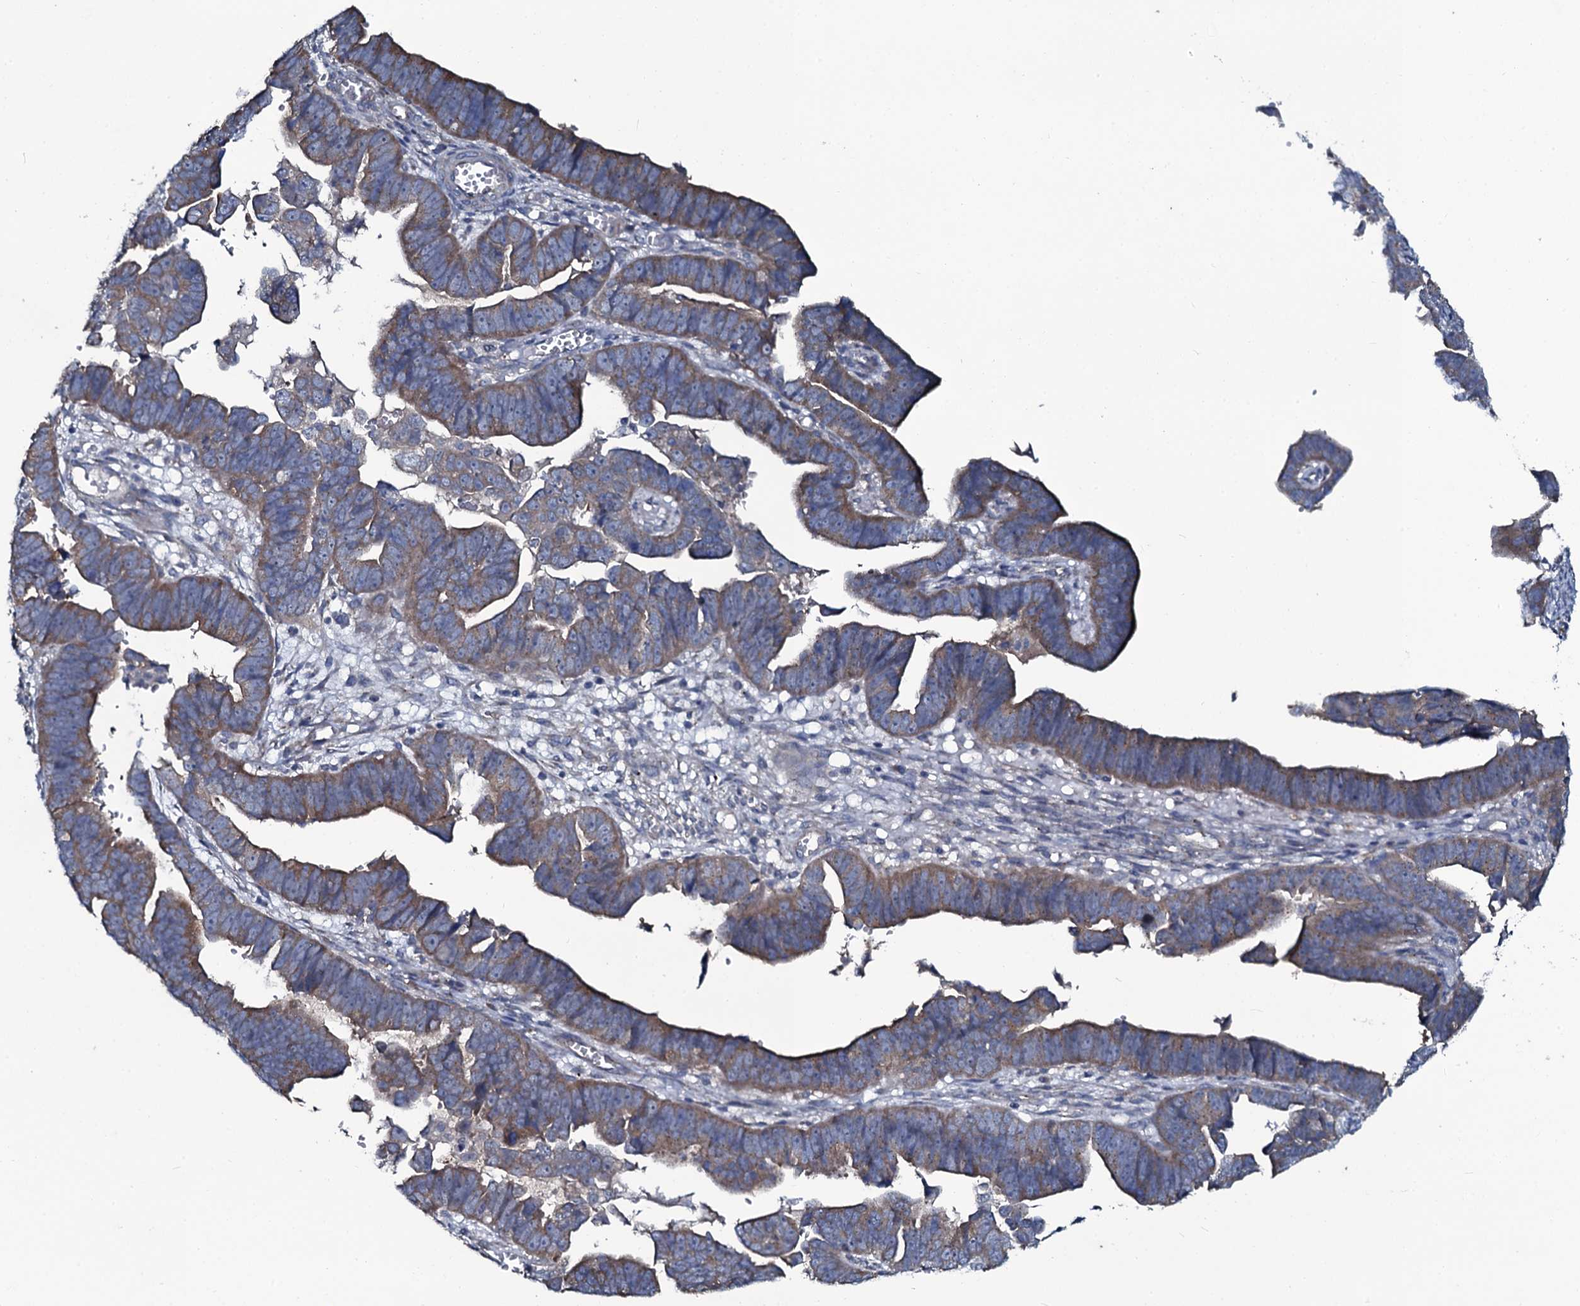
{"staining": {"intensity": "moderate", "quantity": "25%-75%", "location": "cytoplasmic/membranous"}, "tissue": "endometrial cancer", "cell_type": "Tumor cells", "image_type": "cancer", "snomed": [{"axis": "morphology", "description": "Adenocarcinoma, NOS"}, {"axis": "topography", "description": "Endometrium"}], "caption": "Immunohistochemical staining of endometrial adenocarcinoma displays medium levels of moderate cytoplasmic/membranous protein staining in approximately 25%-75% of tumor cells. Using DAB (brown) and hematoxylin (blue) stains, captured at high magnification using brightfield microscopy.", "gene": "USPL1", "patient": {"sex": "female", "age": 75}}